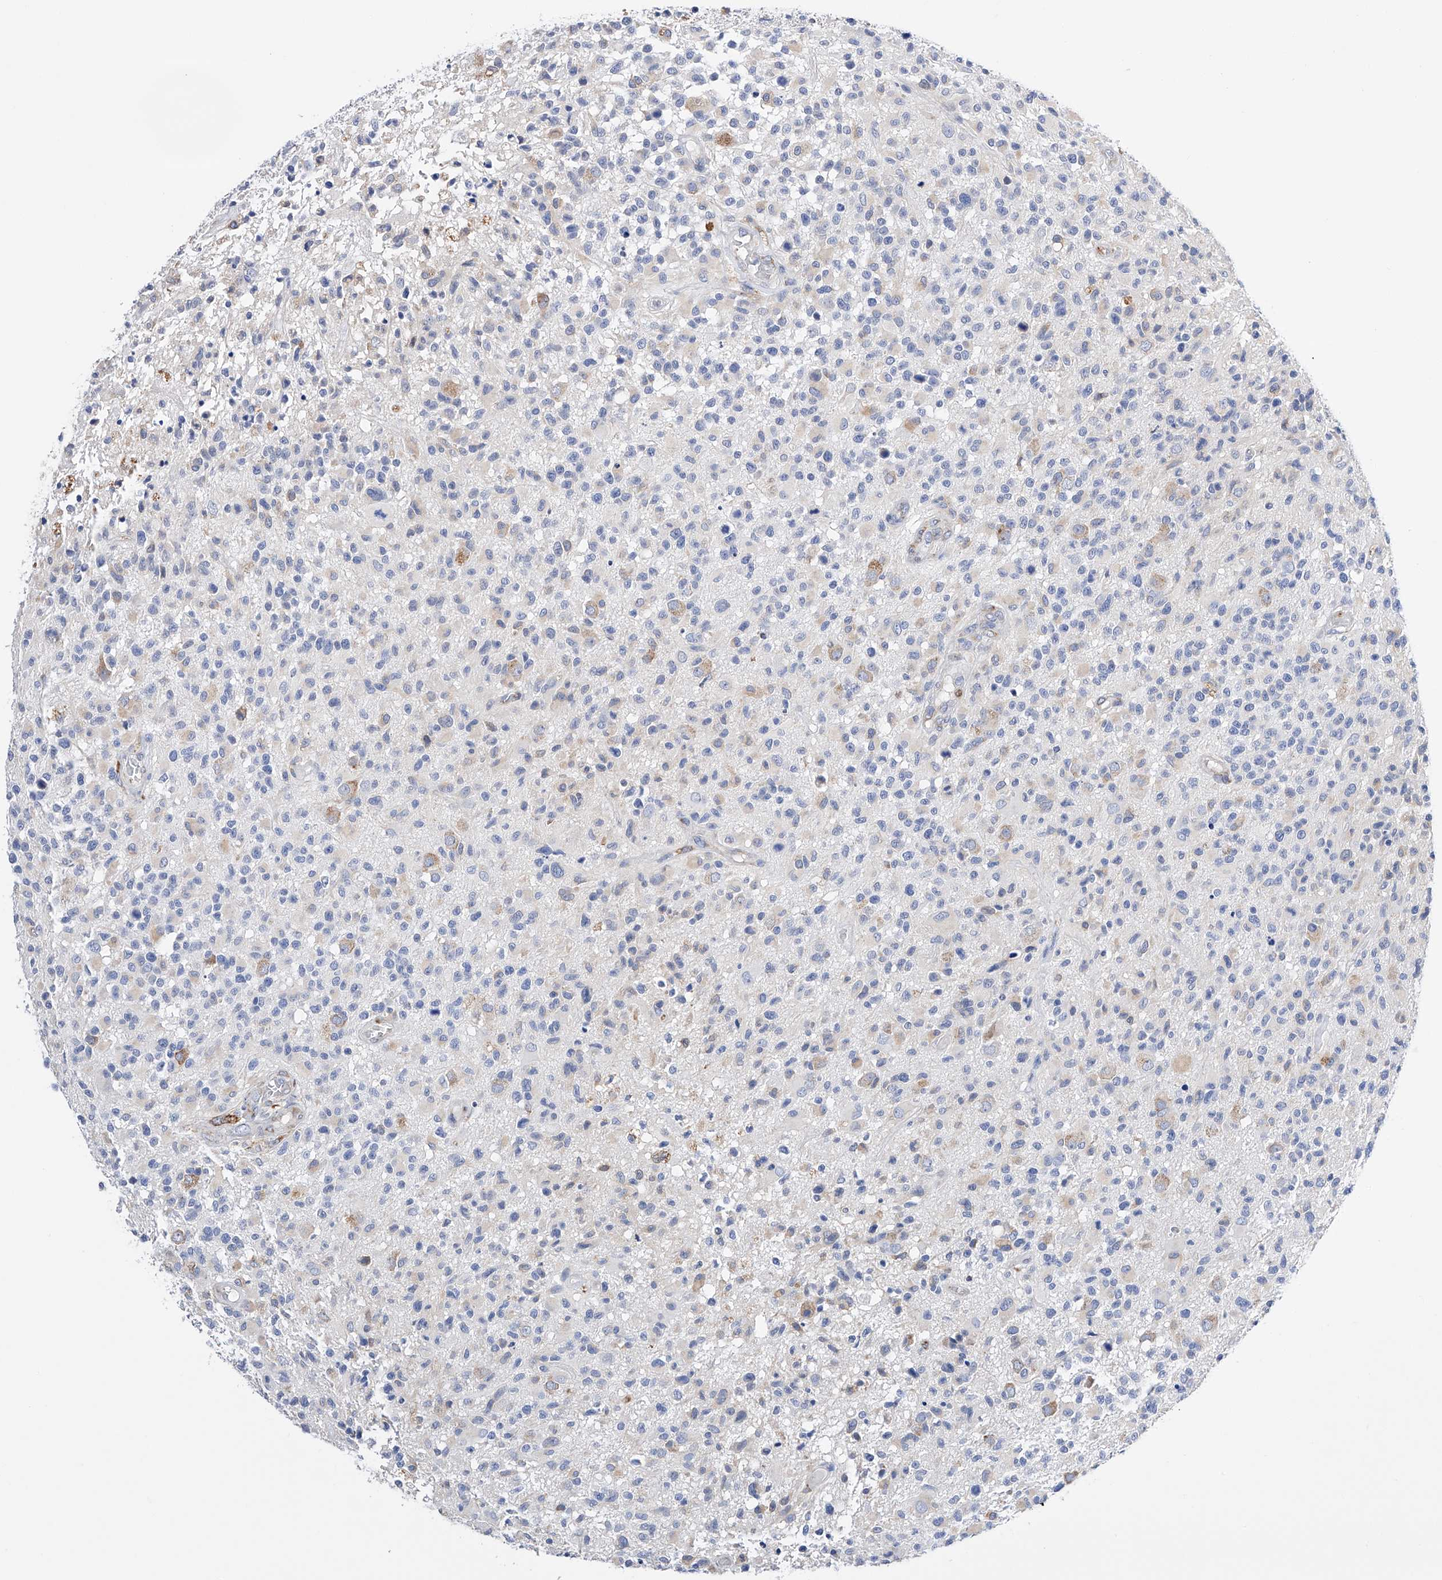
{"staining": {"intensity": "negative", "quantity": "none", "location": "none"}, "tissue": "glioma", "cell_type": "Tumor cells", "image_type": "cancer", "snomed": [{"axis": "morphology", "description": "Glioma, malignant, High grade"}, {"axis": "morphology", "description": "Glioblastoma, NOS"}, {"axis": "topography", "description": "Brain"}], "caption": "Tumor cells are negative for protein expression in human glioblastoma.", "gene": "PDIA5", "patient": {"sex": "male", "age": 60}}